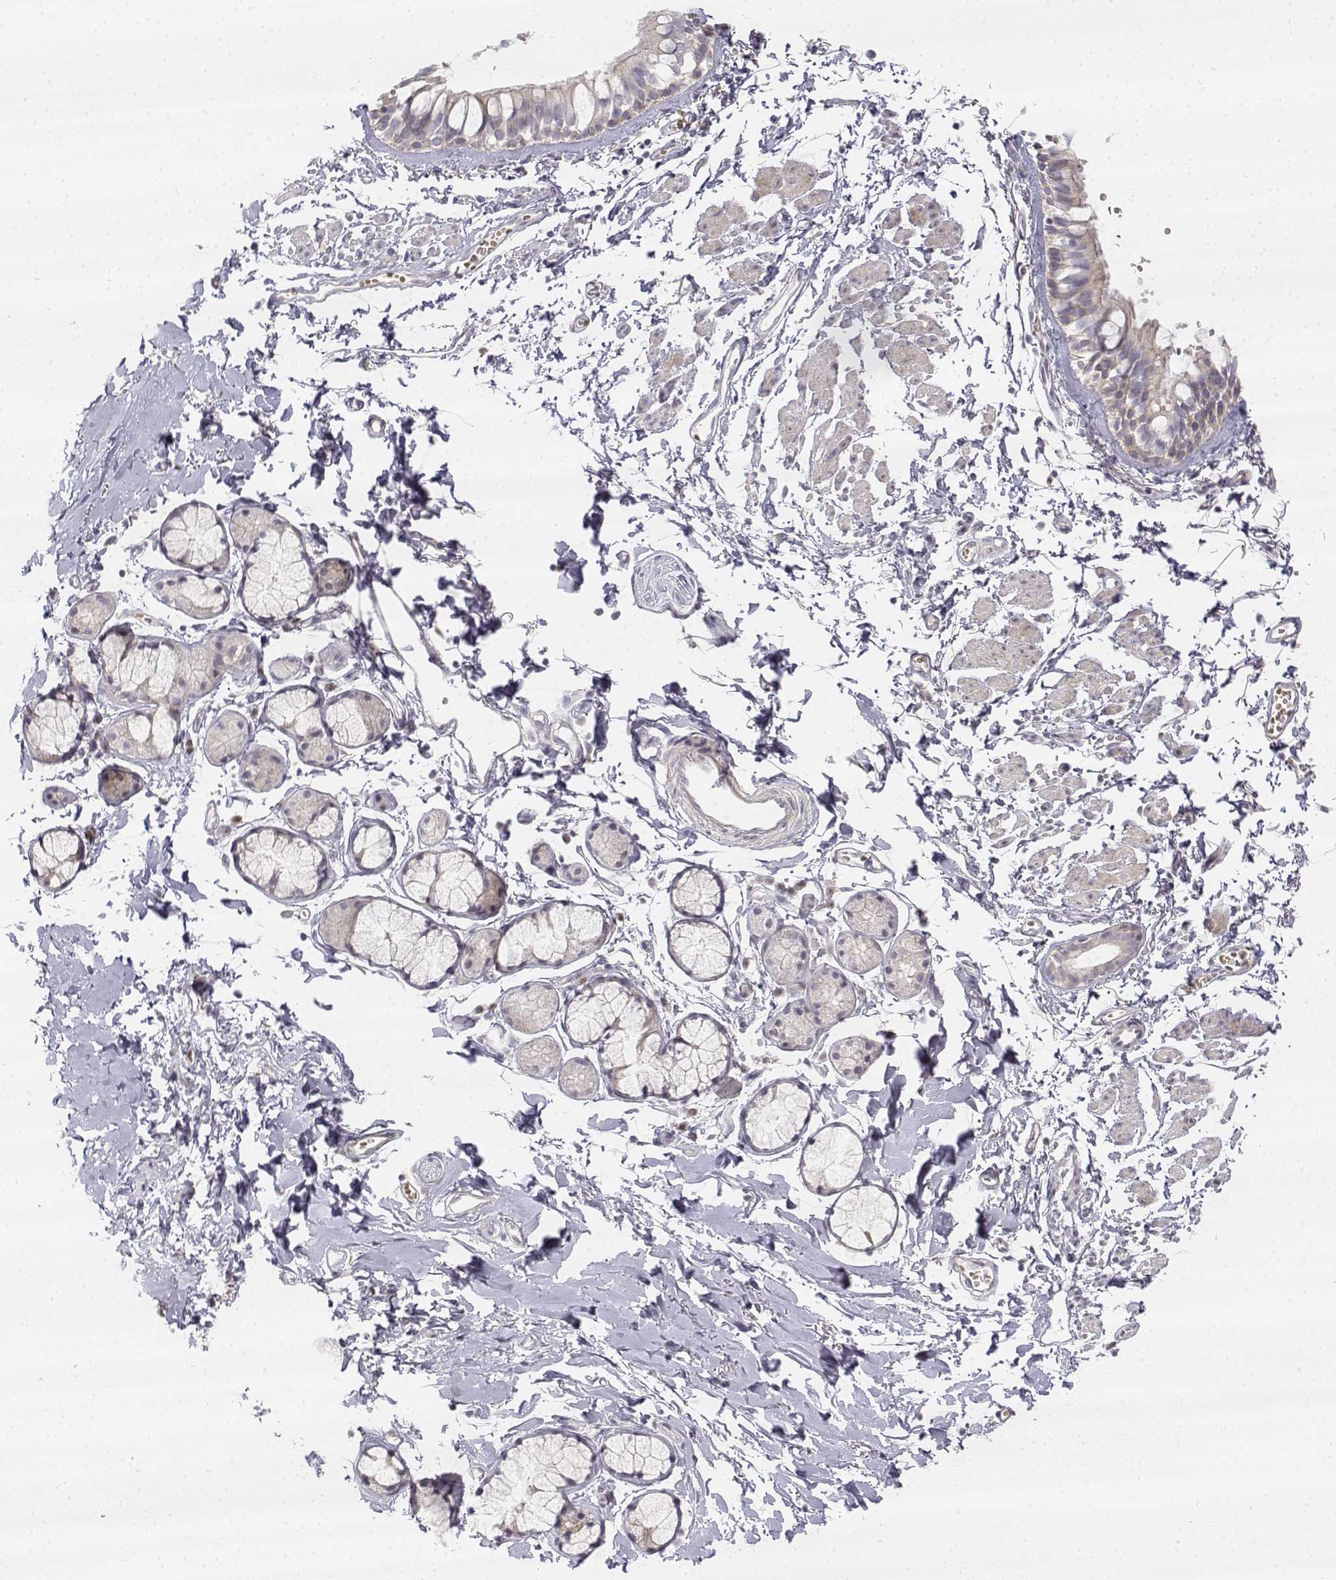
{"staining": {"intensity": "weak", "quantity": "25%-75%", "location": "cytoplasmic/membranous"}, "tissue": "bronchus", "cell_type": "Respiratory epithelial cells", "image_type": "normal", "snomed": [{"axis": "morphology", "description": "Normal tissue, NOS"}, {"axis": "topography", "description": "Cartilage tissue"}, {"axis": "topography", "description": "Bronchus"}], "caption": "Normal bronchus demonstrates weak cytoplasmic/membranous staining in about 25%-75% of respiratory epithelial cells, visualized by immunohistochemistry. (DAB IHC with brightfield microscopy, high magnification).", "gene": "GLIPR1L2", "patient": {"sex": "female", "age": 59}}